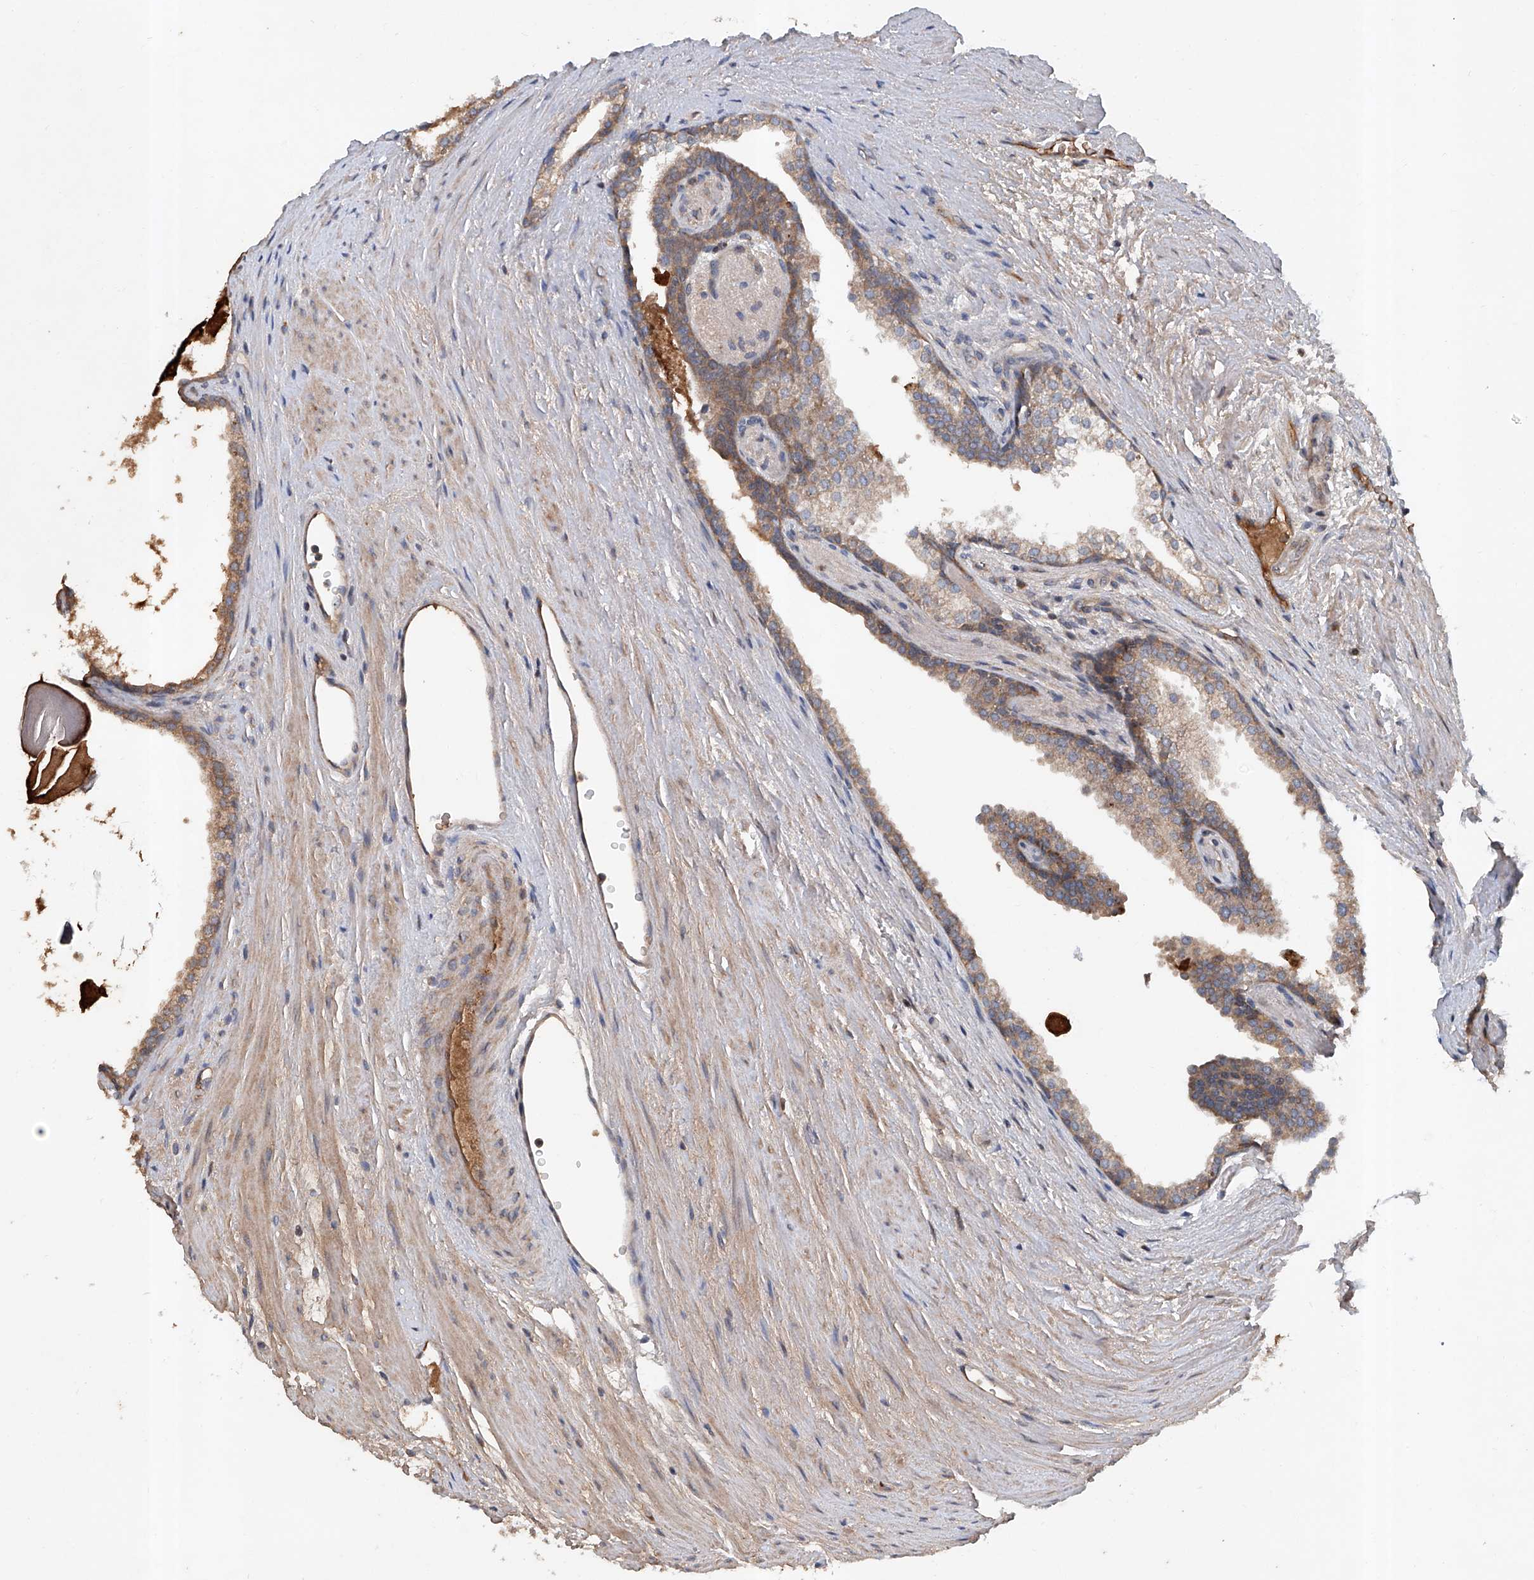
{"staining": {"intensity": "weak", "quantity": ">75%", "location": "cytoplasmic/membranous"}, "tissue": "prostate cancer", "cell_type": "Tumor cells", "image_type": "cancer", "snomed": [{"axis": "morphology", "description": "Normal morphology"}, {"axis": "morphology", "description": "Adenocarcinoma, Low grade"}, {"axis": "topography", "description": "Prostate"}], "caption": "IHC image of neoplastic tissue: human prostate cancer stained using IHC displays low levels of weak protein expression localized specifically in the cytoplasmic/membranous of tumor cells, appearing as a cytoplasmic/membranous brown color.", "gene": "ADAM23", "patient": {"sex": "male", "age": 72}}